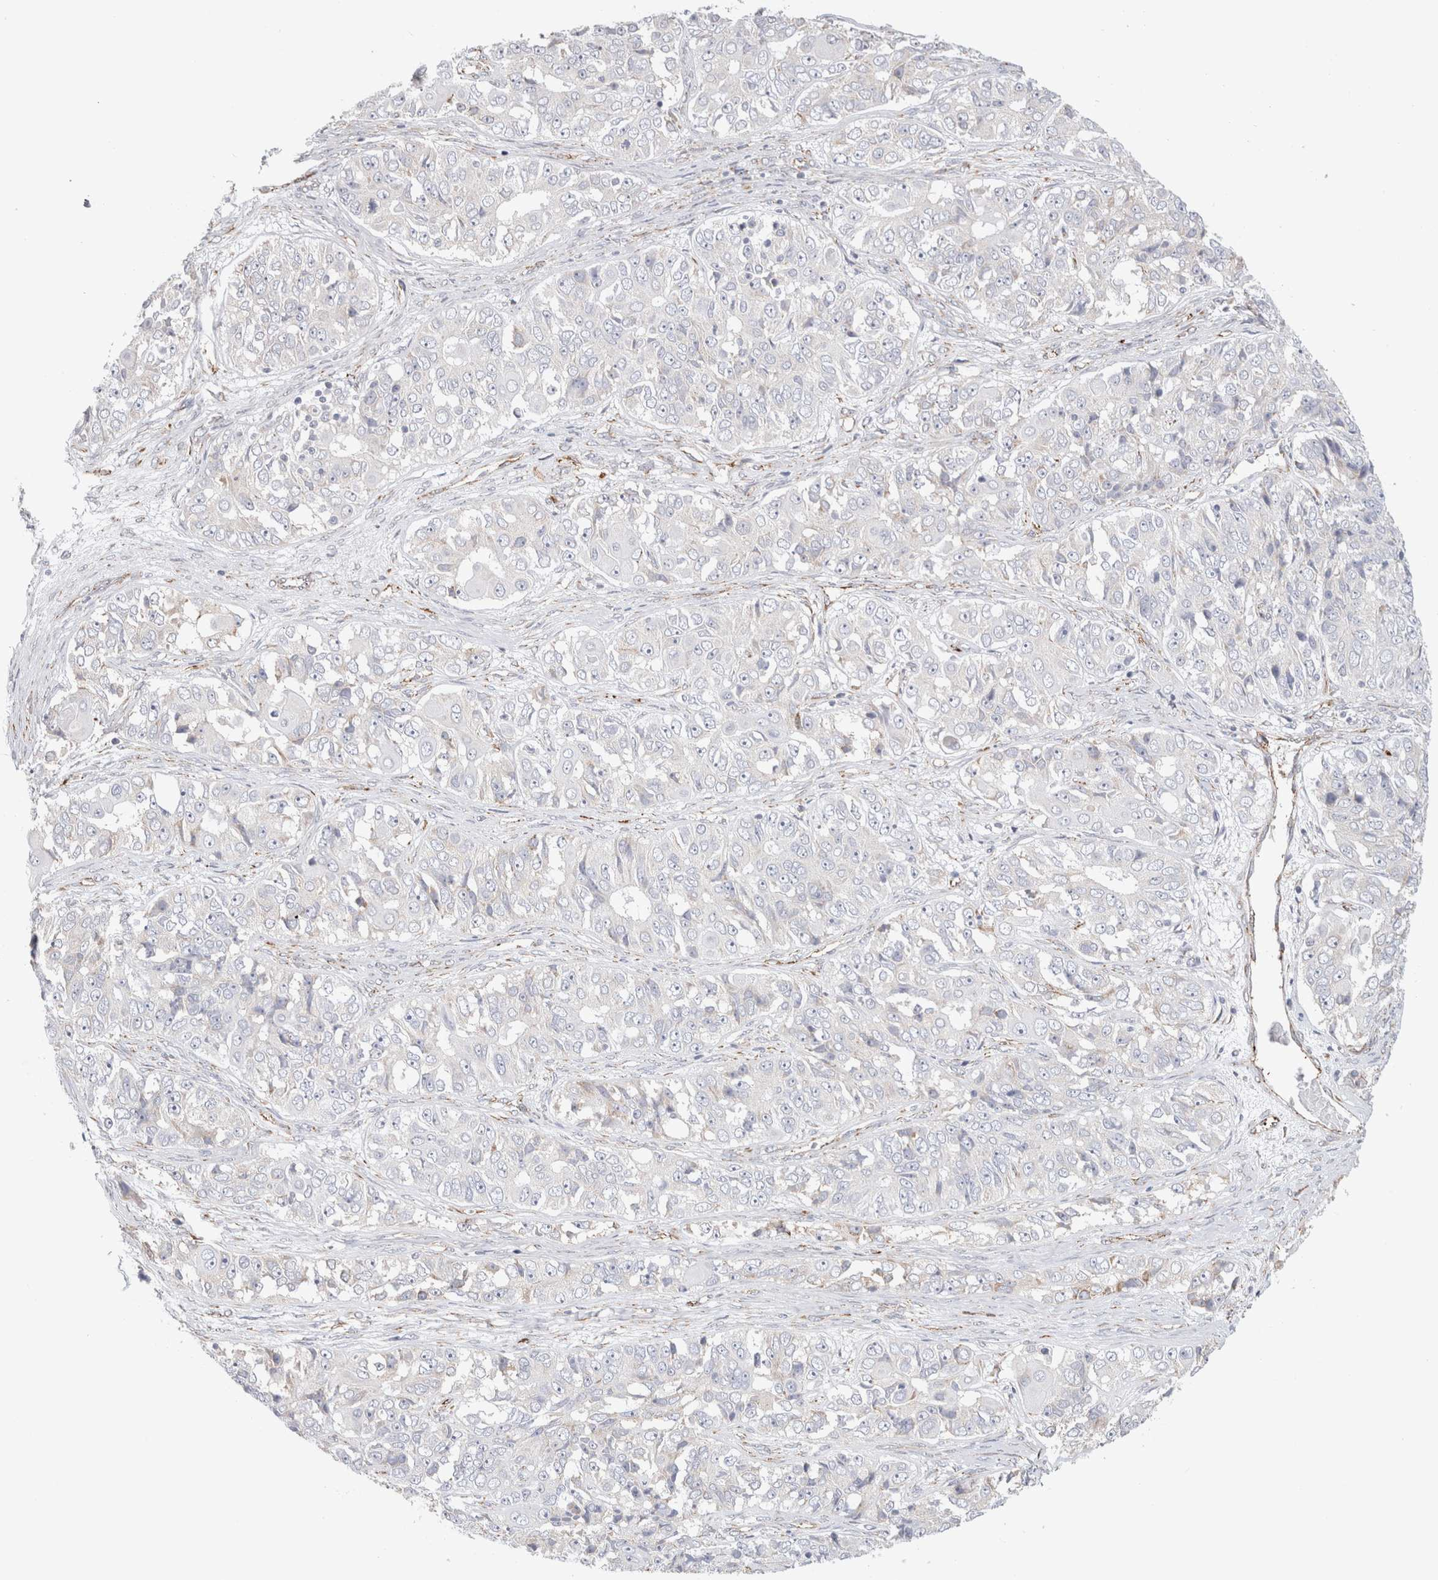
{"staining": {"intensity": "negative", "quantity": "none", "location": "none"}, "tissue": "ovarian cancer", "cell_type": "Tumor cells", "image_type": "cancer", "snomed": [{"axis": "morphology", "description": "Carcinoma, endometroid"}, {"axis": "topography", "description": "Ovary"}], "caption": "This is a micrograph of immunohistochemistry (IHC) staining of ovarian cancer (endometroid carcinoma), which shows no staining in tumor cells.", "gene": "CNPY4", "patient": {"sex": "female", "age": 51}}